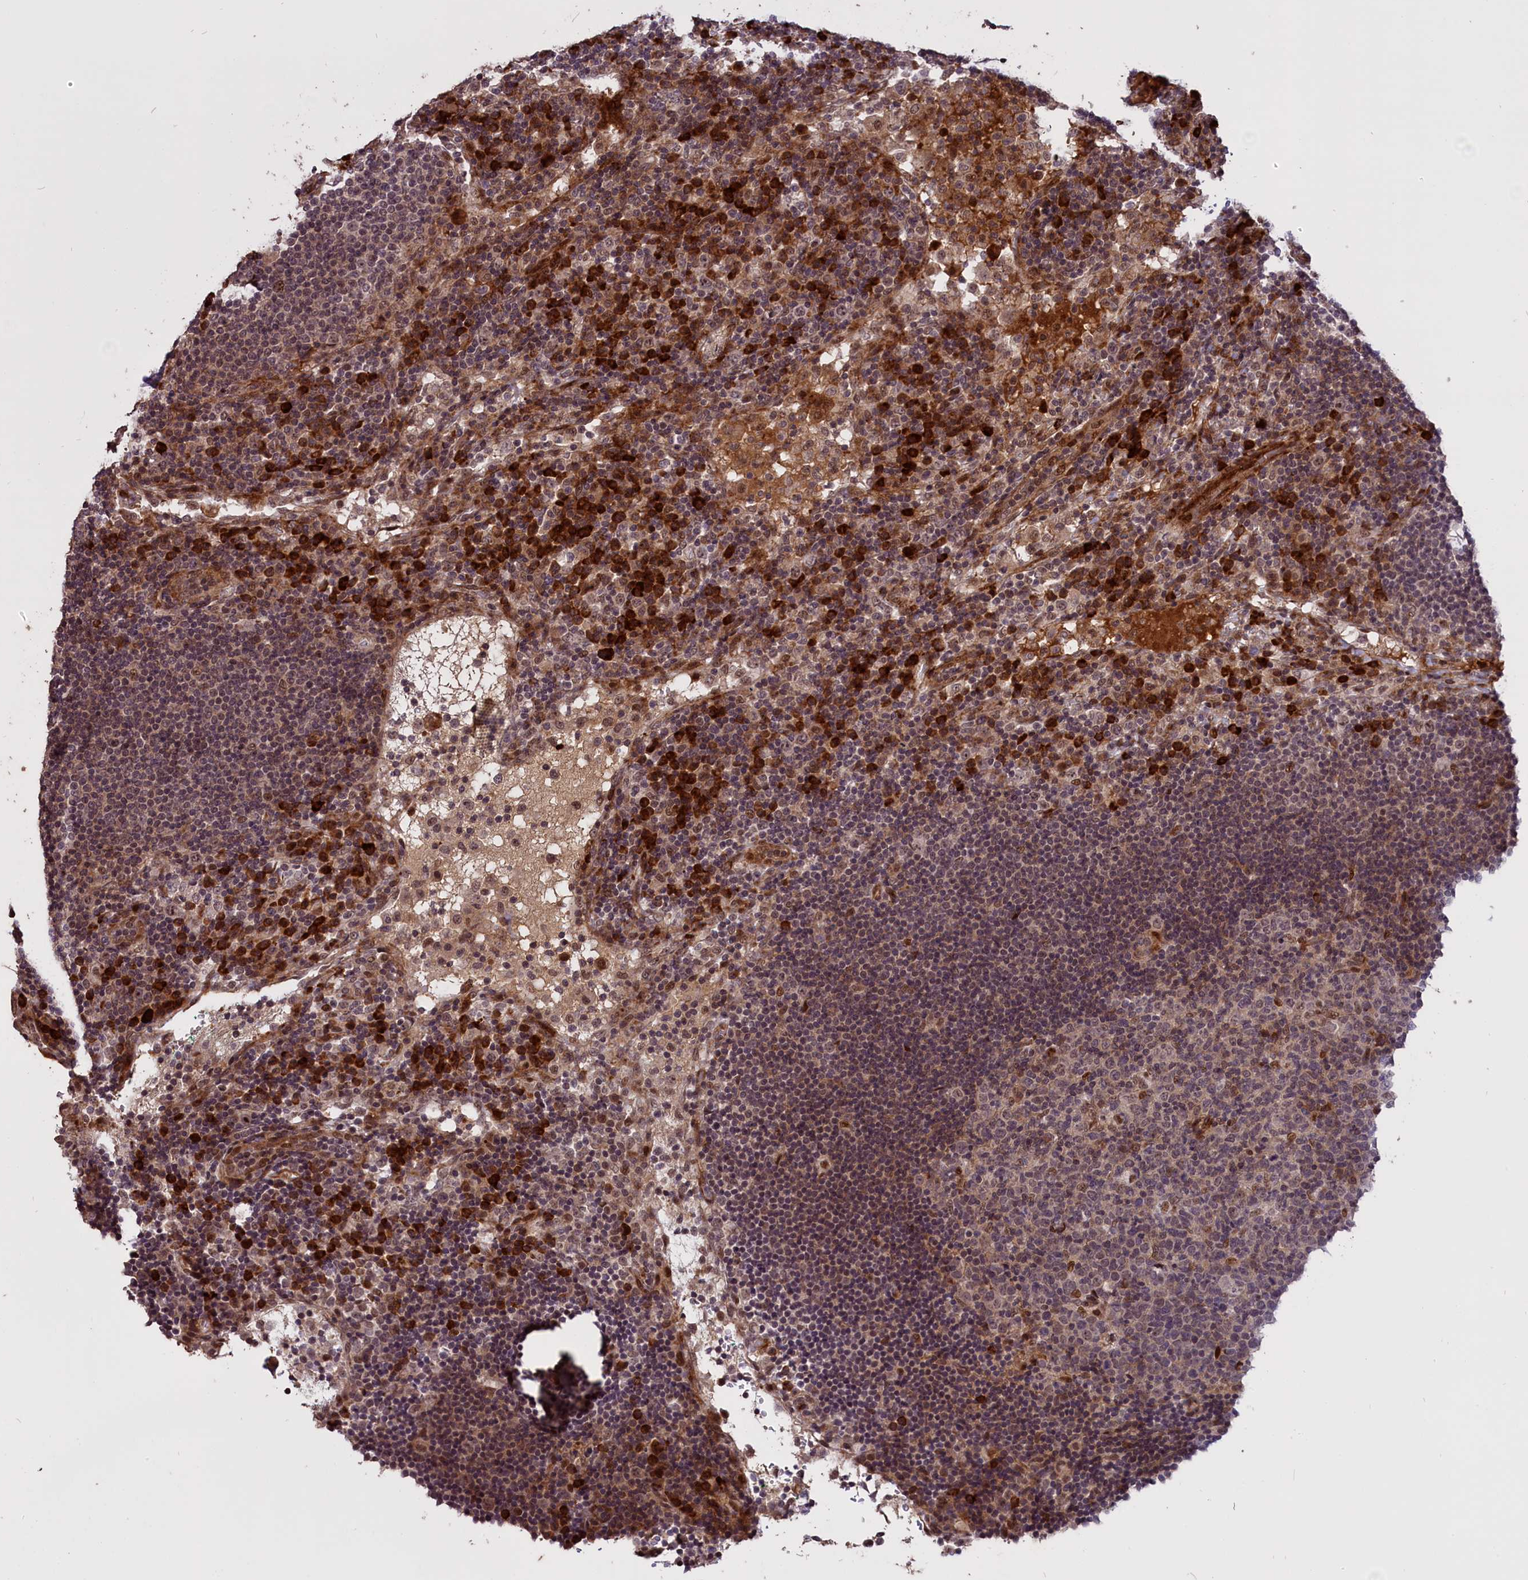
{"staining": {"intensity": "weak", "quantity": "25%-75%", "location": "cytoplasmic/membranous,nuclear"}, "tissue": "lymph node", "cell_type": "Germinal center cells", "image_type": "normal", "snomed": [{"axis": "morphology", "description": "Normal tissue, NOS"}, {"axis": "topography", "description": "Lymph node"}], "caption": "IHC micrograph of normal human lymph node stained for a protein (brown), which displays low levels of weak cytoplasmic/membranous,nuclear expression in about 25%-75% of germinal center cells.", "gene": "ENHO", "patient": {"sex": "female", "age": 53}}